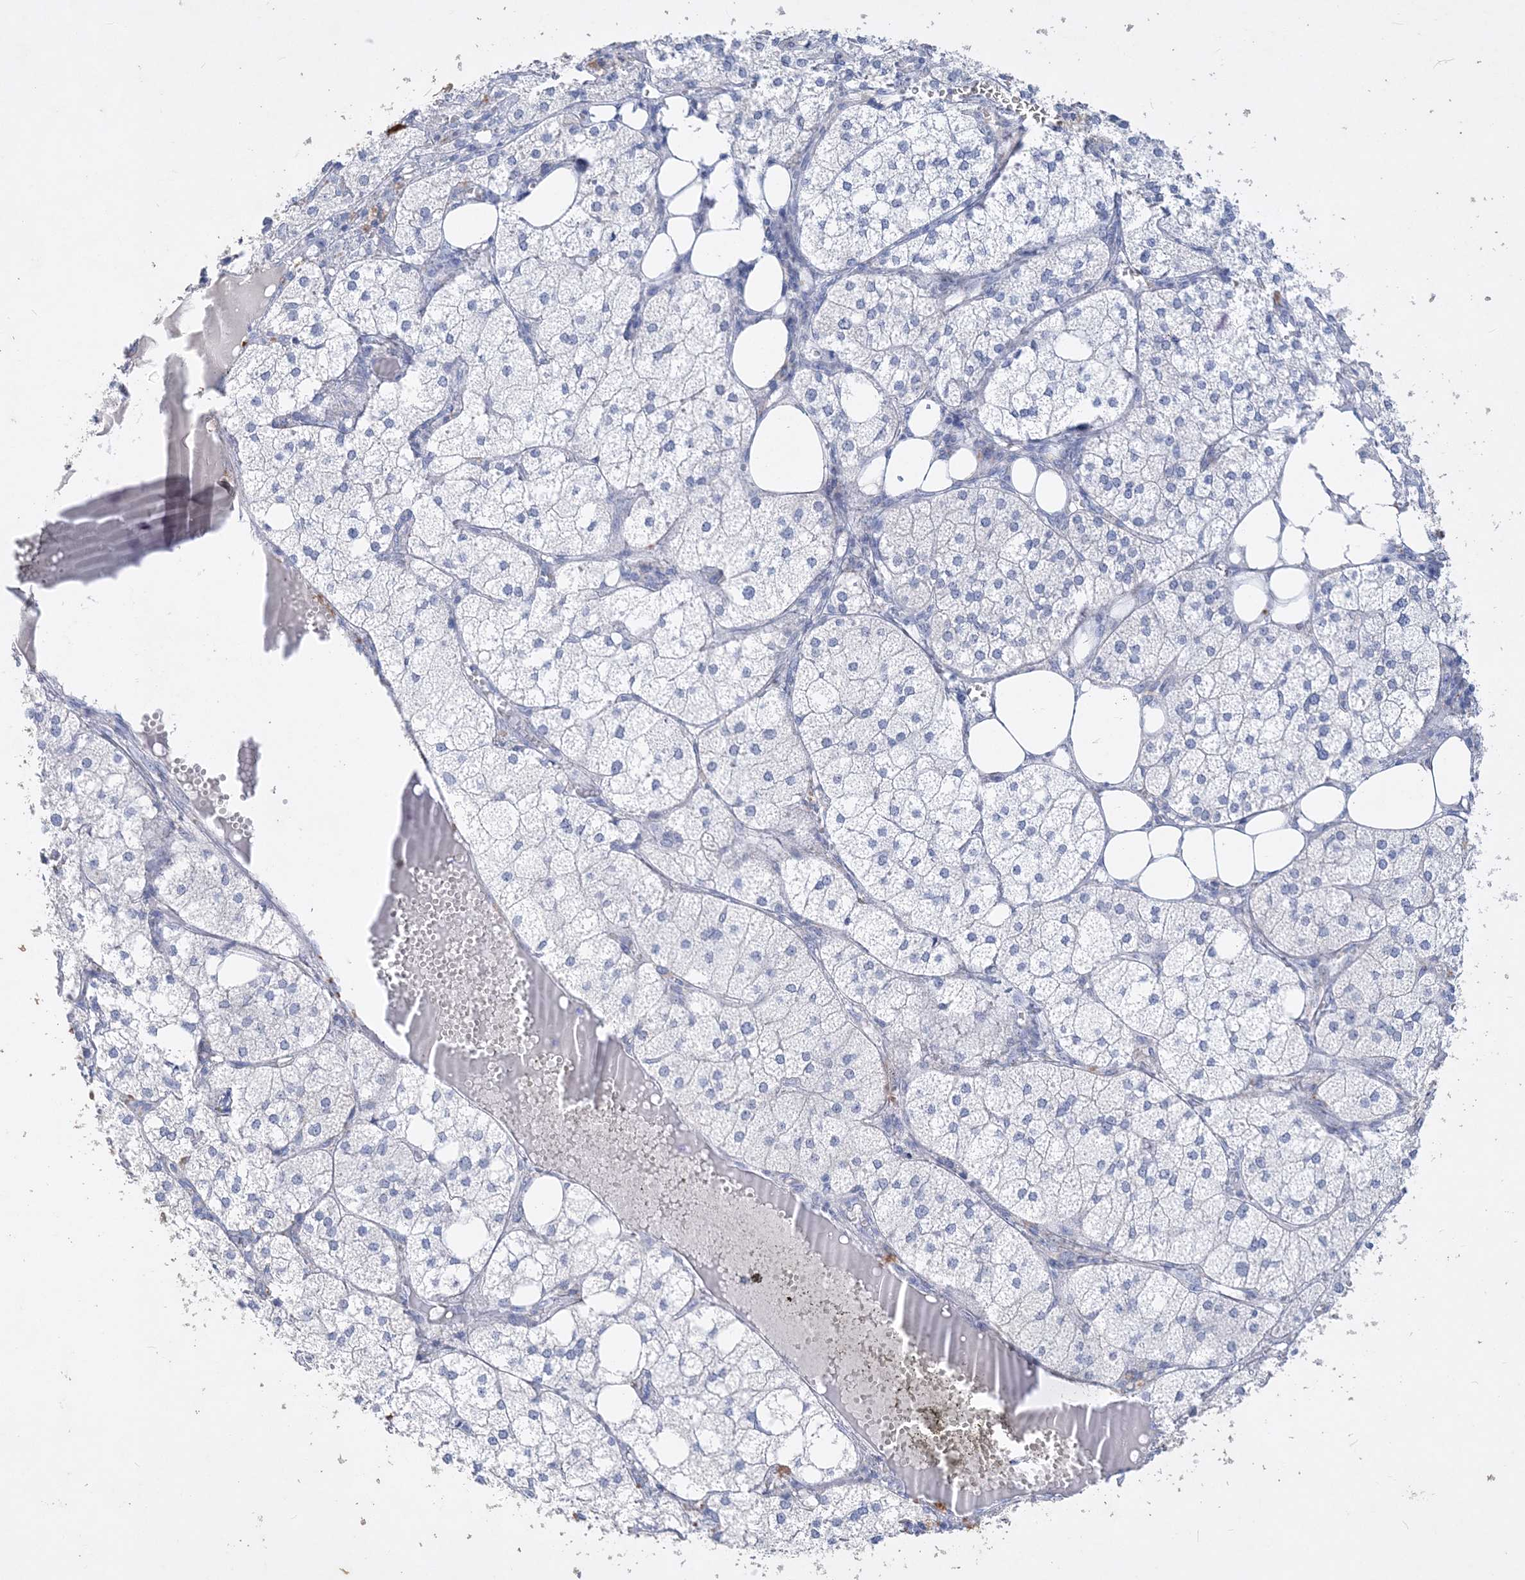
{"staining": {"intensity": "negative", "quantity": "none", "location": "none"}, "tissue": "adrenal gland", "cell_type": "Glandular cells", "image_type": "normal", "snomed": [{"axis": "morphology", "description": "Normal tissue, NOS"}, {"axis": "topography", "description": "Adrenal gland"}], "caption": "The IHC photomicrograph has no significant expression in glandular cells of adrenal gland.", "gene": "COPS8", "patient": {"sex": "female", "age": 61}}